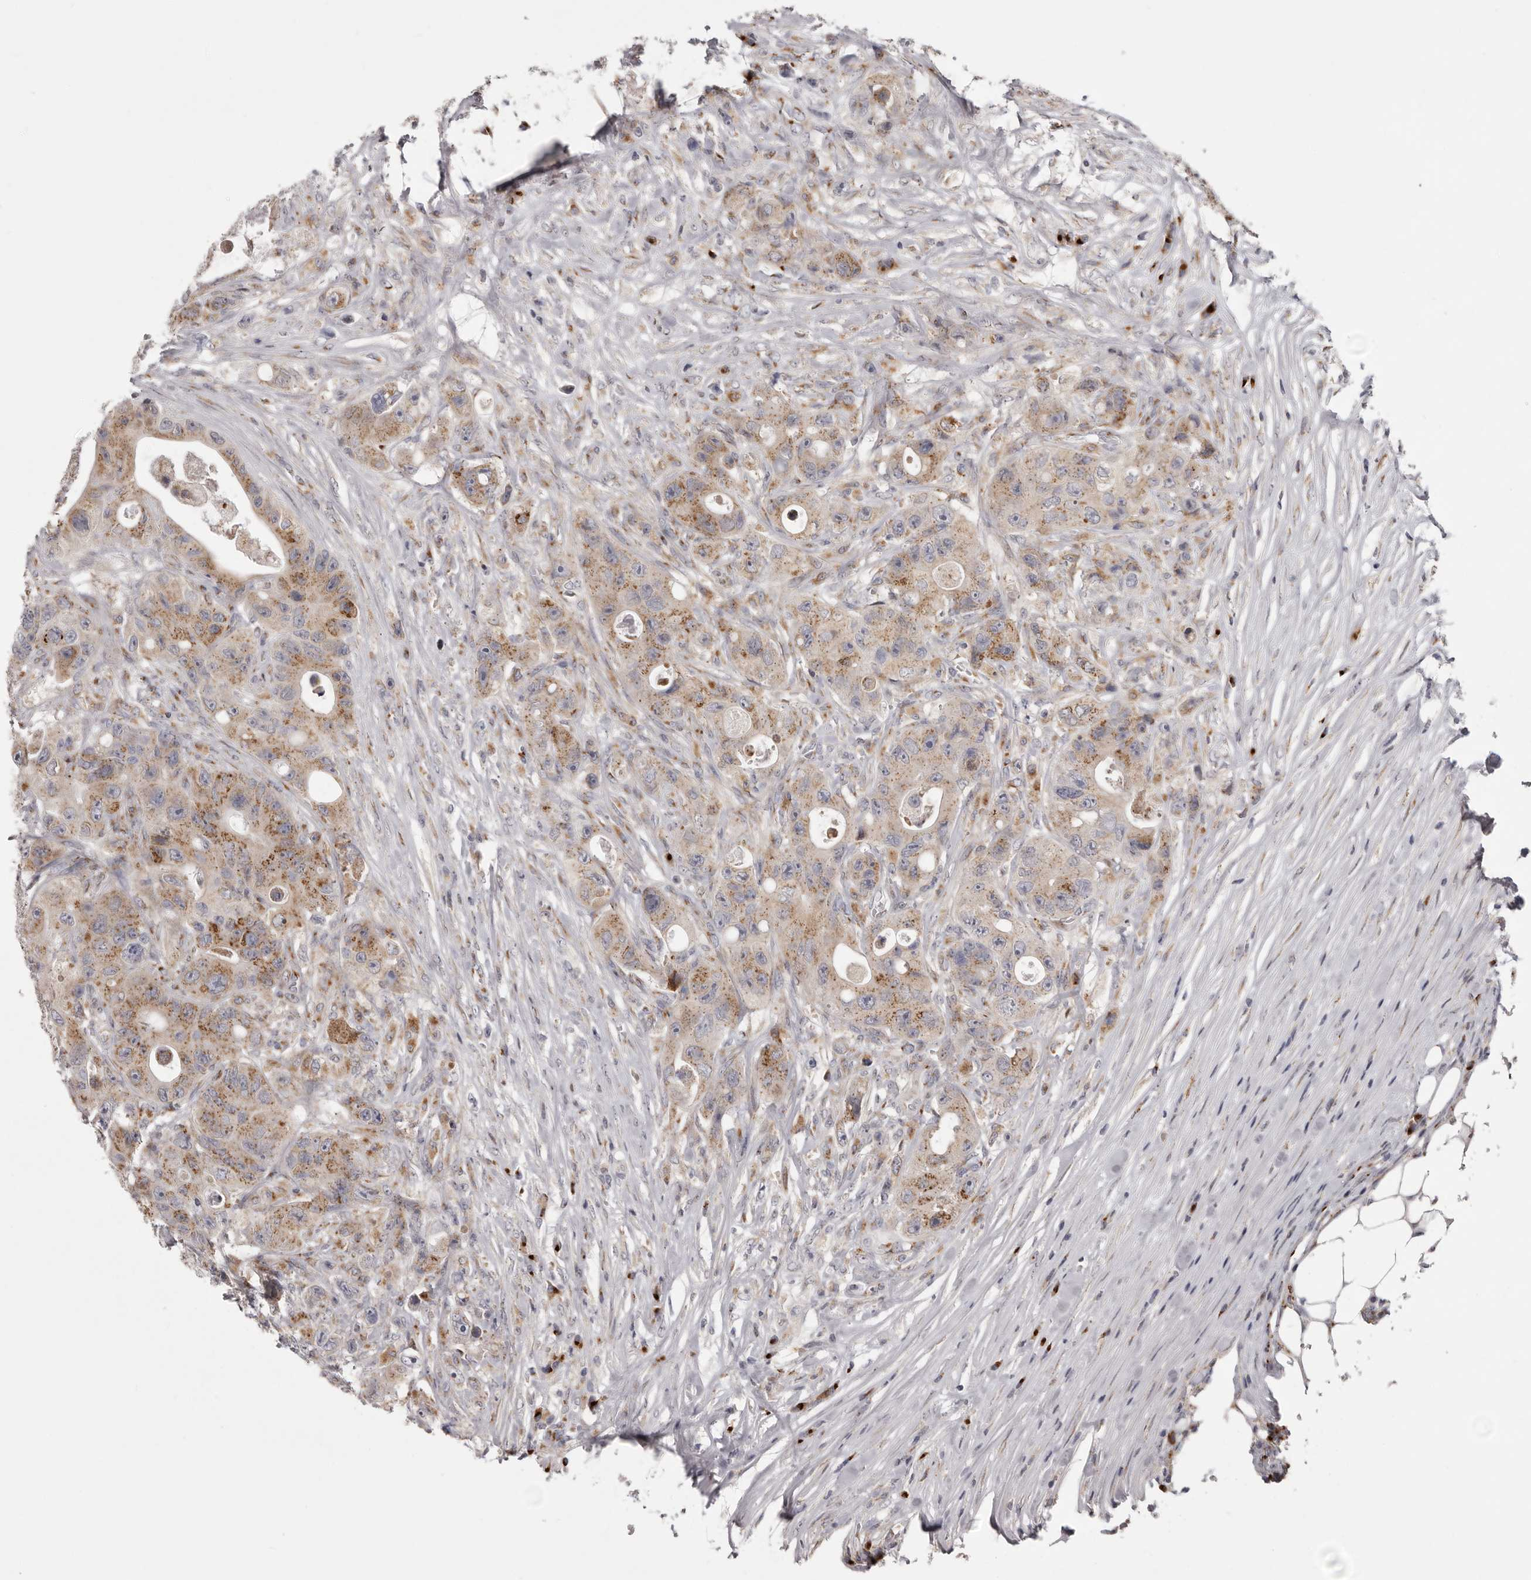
{"staining": {"intensity": "moderate", "quantity": ">75%", "location": "cytoplasmic/membranous"}, "tissue": "colorectal cancer", "cell_type": "Tumor cells", "image_type": "cancer", "snomed": [{"axis": "morphology", "description": "Adenocarcinoma, NOS"}, {"axis": "topography", "description": "Colon"}], "caption": "DAB immunohistochemical staining of human colorectal adenocarcinoma reveals moderate cytoplasmic/membranous protein positivity in about >75% of tumor cells.", "gene": "WDR47", "patient": {"sex": "female", "age": 46}}